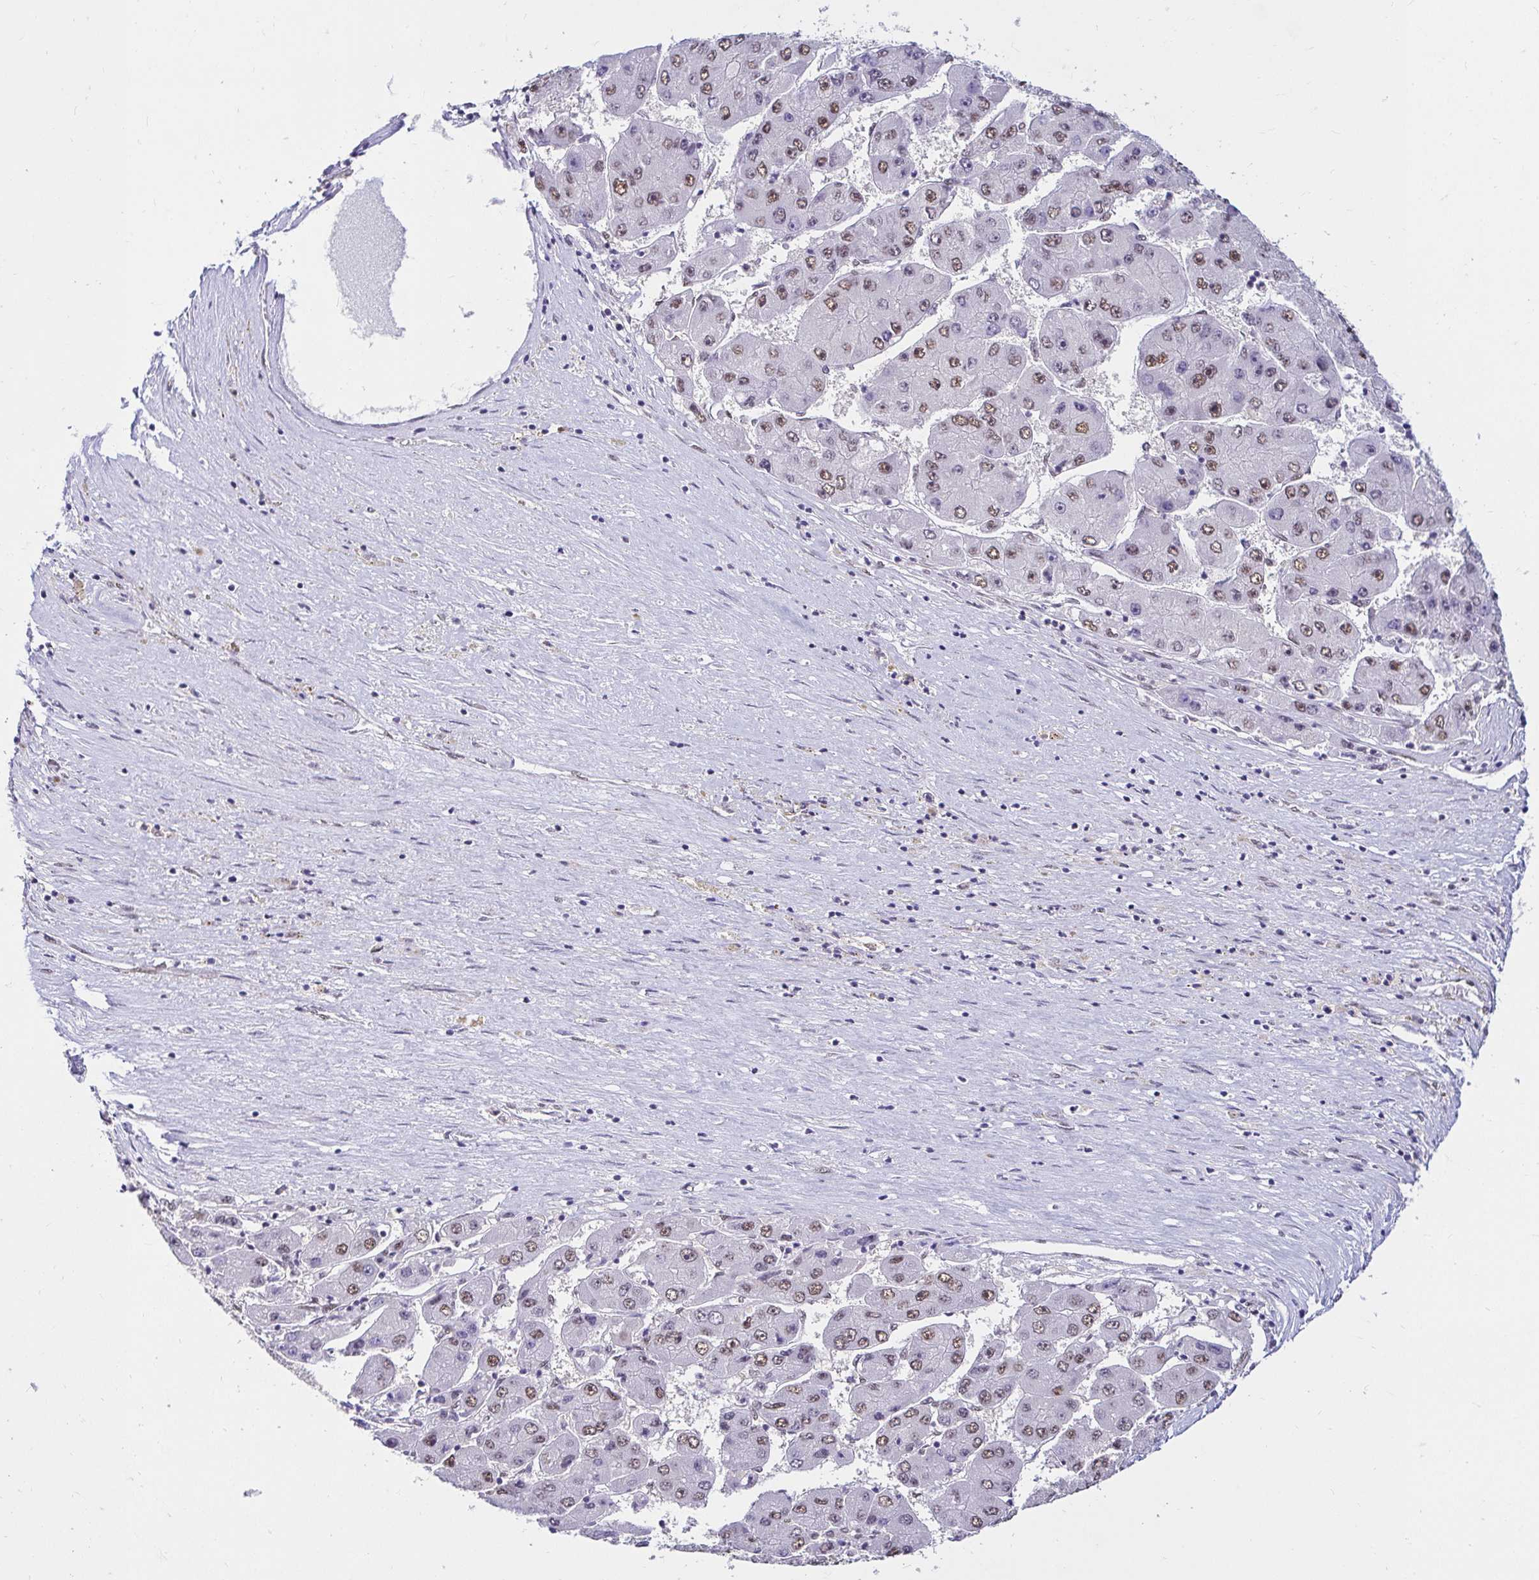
{"staining": {"intensity": "strong", "quantity": ">75%", "location": "nuclear"}, "tissue": "liver cancer", "cell_type": "Tumor cells", "image_type": "cancer", "snomed": [{"axis": "morphology", "description": "Carcinoma, Hepatocellular, NOS"}, {"axis": "topography", "description": "Liver"}], "caption": "The micrograph shows staining of liver cancer, revealing strong nuclear protein staining (brown color) within tumor cells.", "gene": "RIMS4", "patient": {"sex": "female", "age": 61}}